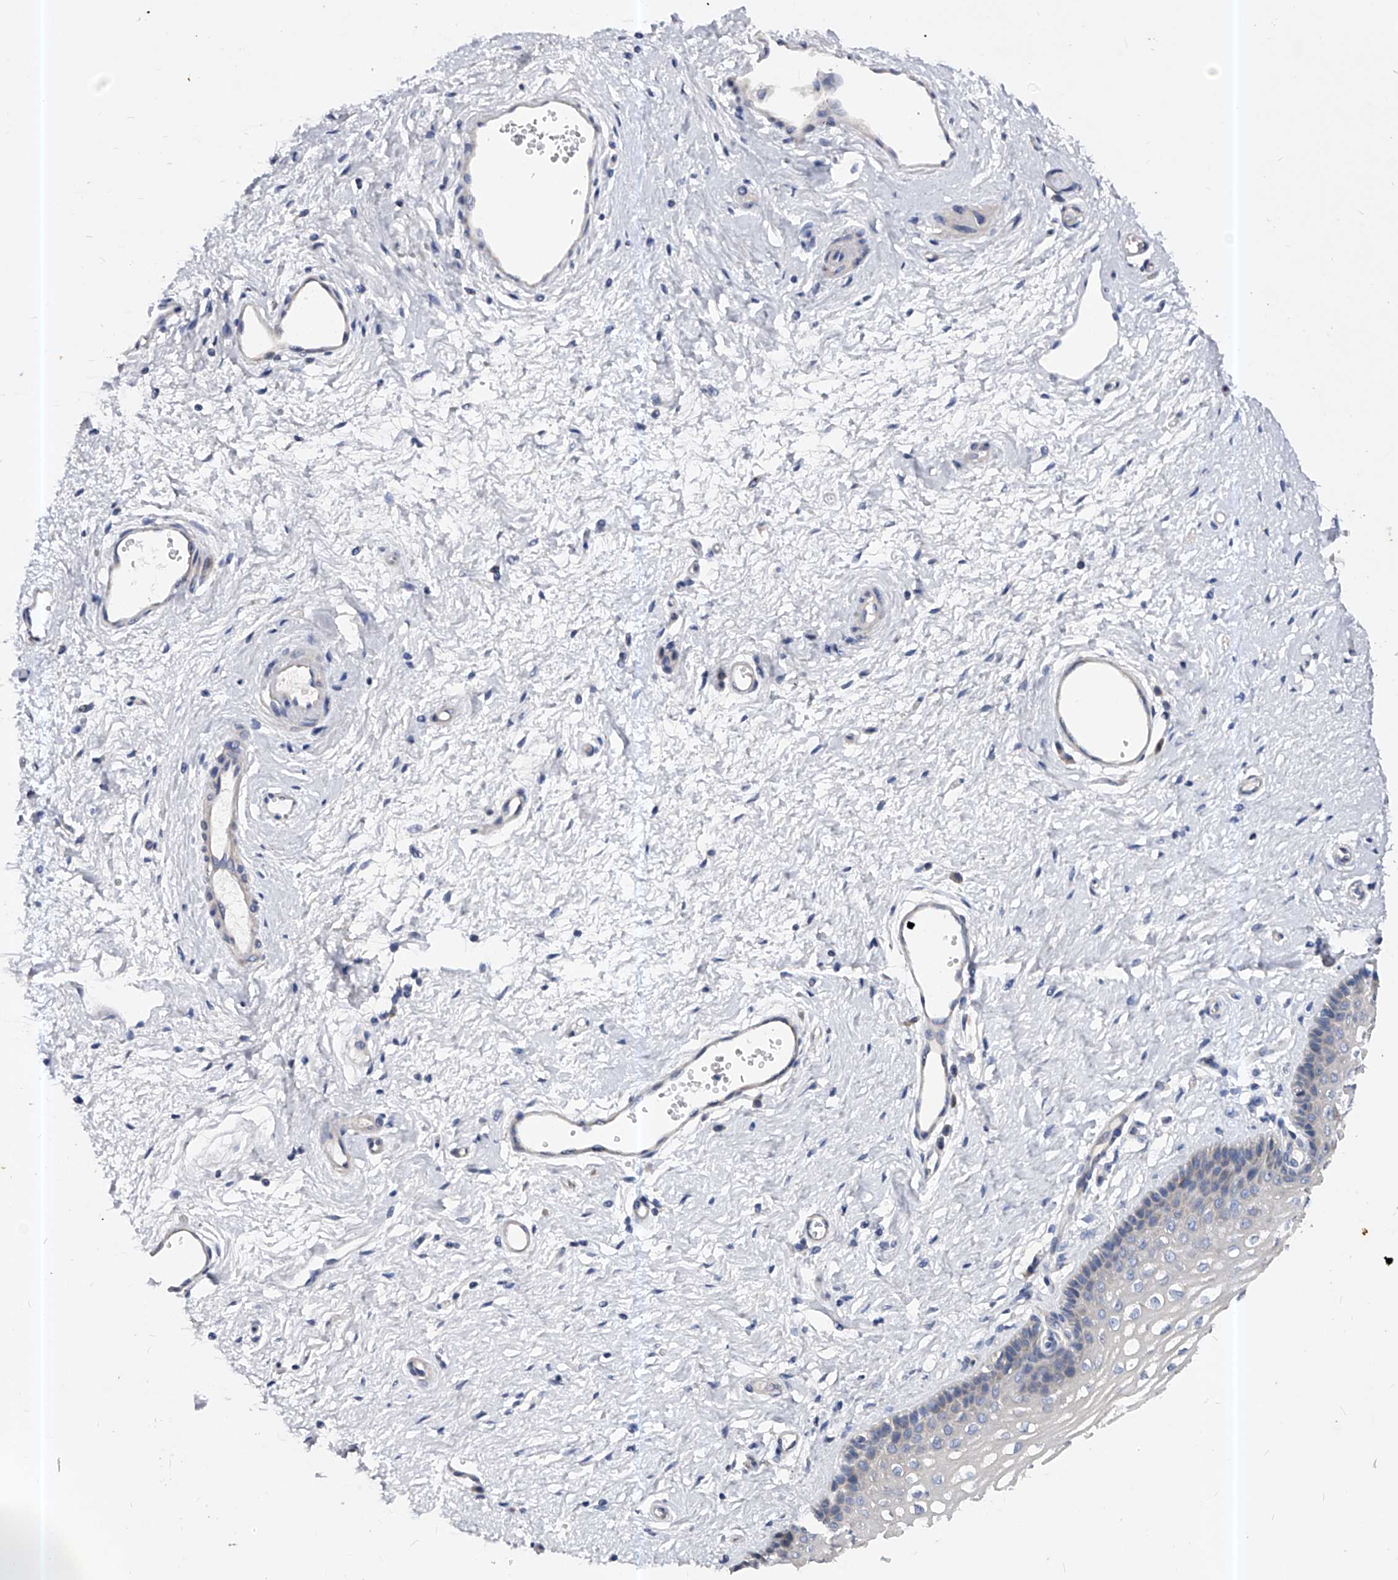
{"staining": {"intensity": "negative", "quantity": "none", "location": "none"}, "tissue": "vagina", "cell_type": "Squamous epithelial cells", "image_type": "normal", "snomed": [{"axis": "morphology", "description": "Normal tissue, NOS"}, {"axis": "topography", "description": "Vagina"}], "caption": "The image exhibits no significant positivity in squamous epithelial cells of vagina.", "gene": "PPP5C", "patient": {"sex": "female", "age": 46}}